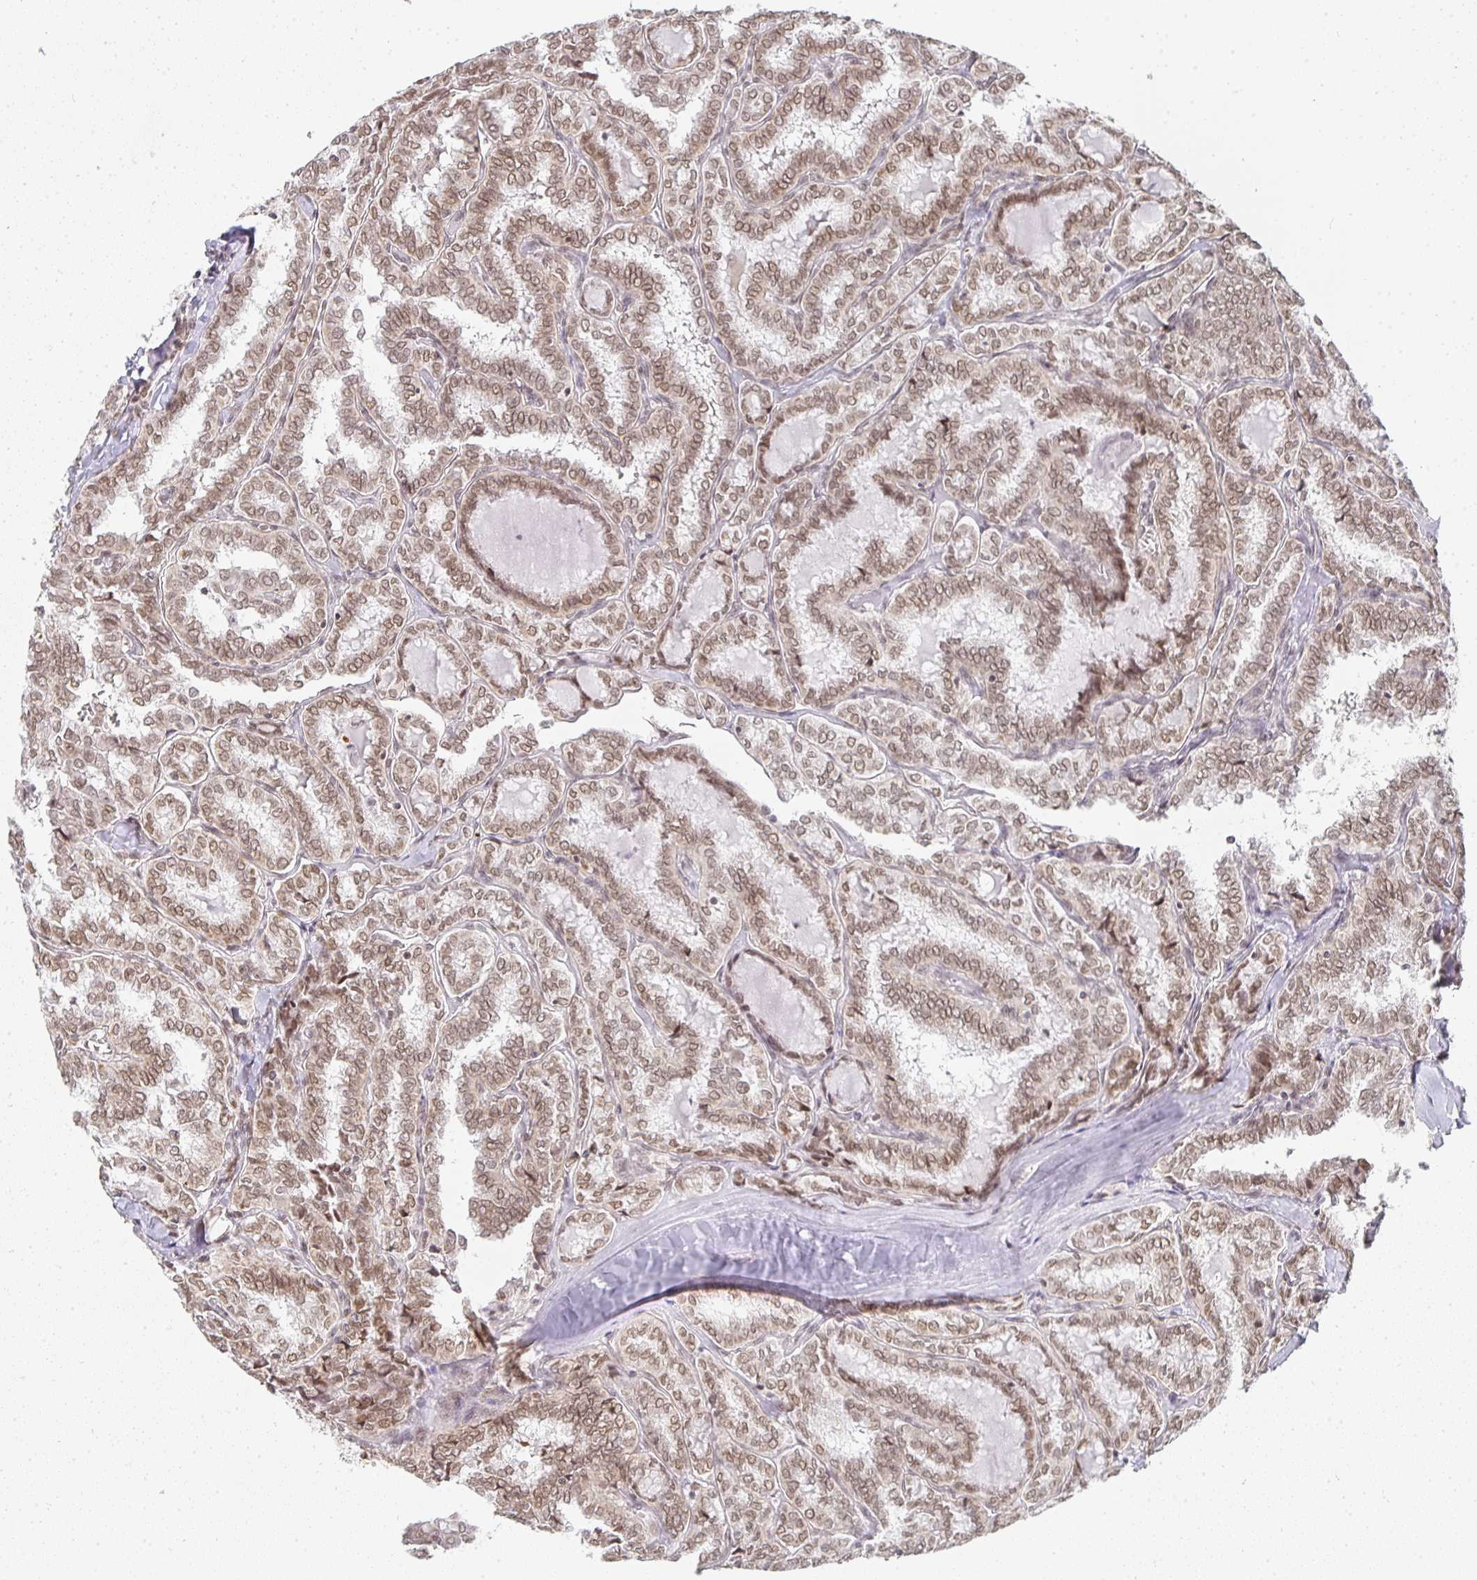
{"staining": {"intensity": "weak", "quantity": ">75%", "location": "nuclear"}, "tissue": "thyroid cancer", "cell_type": "Tumor cells", "image_type": "cancer", "snomed": [{"axis": "morphology", "description": "Papillary adenocarcinoma, NOS"}, {"axis": "topography", "description": "Thyroid gland"}], "caption": "Thyroid papillary adenocarcinoma stained for a protein (brown) displays weak nuclear positive staining in approximately >75% of tumor cells.", "gene": "SMARCA2", "patient": {"sex": "female", "age": 30}}